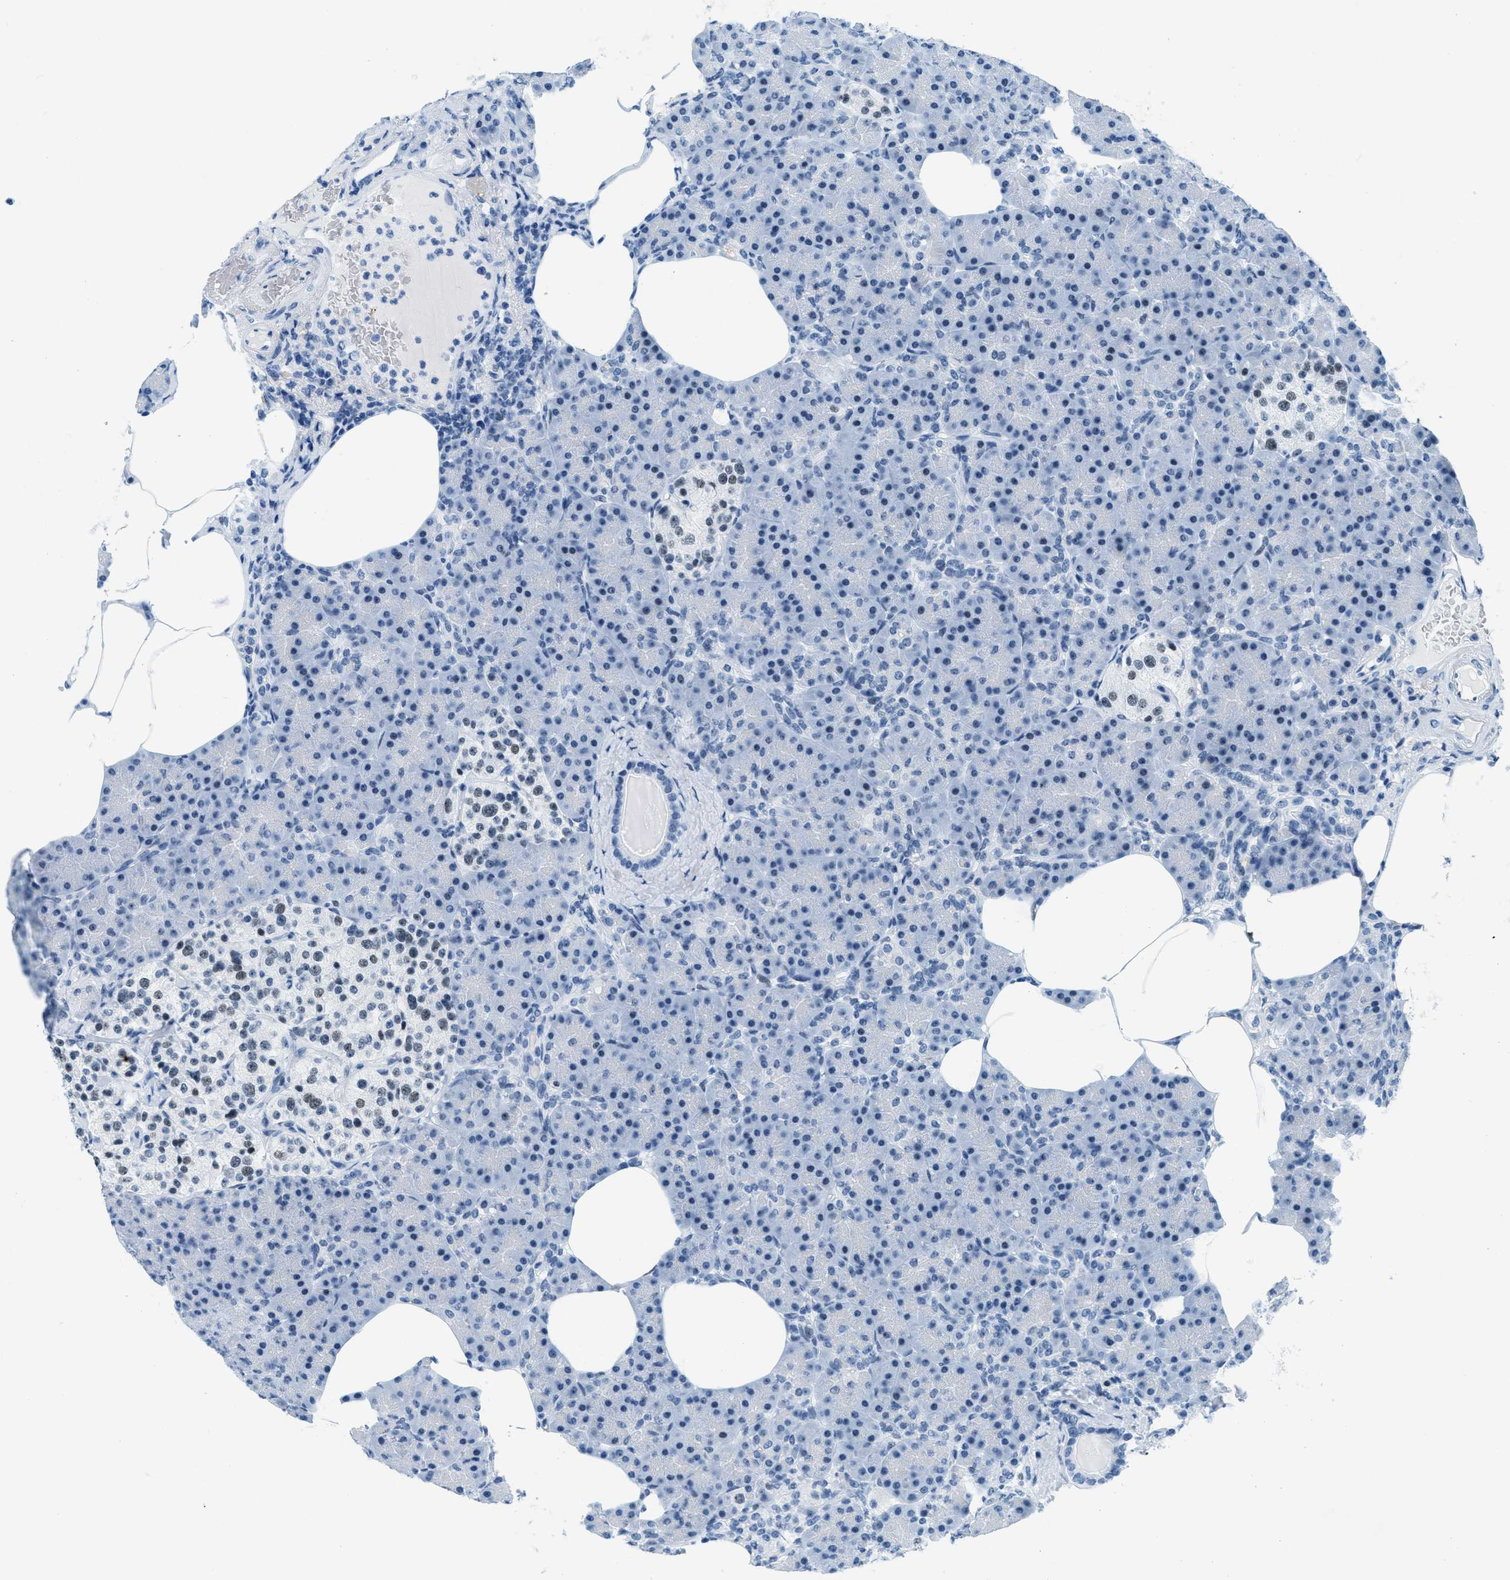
{"staining": {"intensity": "negative", "quantity": "none", "location": "none"}, "tissue": "pancreas", "cell_type": "Exocrine glandular cells", "image_type": "normal", "snomed": [{"axis": "morphology", "description": "Normal tissue, NOS"}, {"axis": "topography", "description": "Pancreas"}], "caption": "Exocrine glandular cells show no significant staining in benign pancreas.", "gene": "PLA2G2A", "patient": {"sex": "female", "age": 70}}